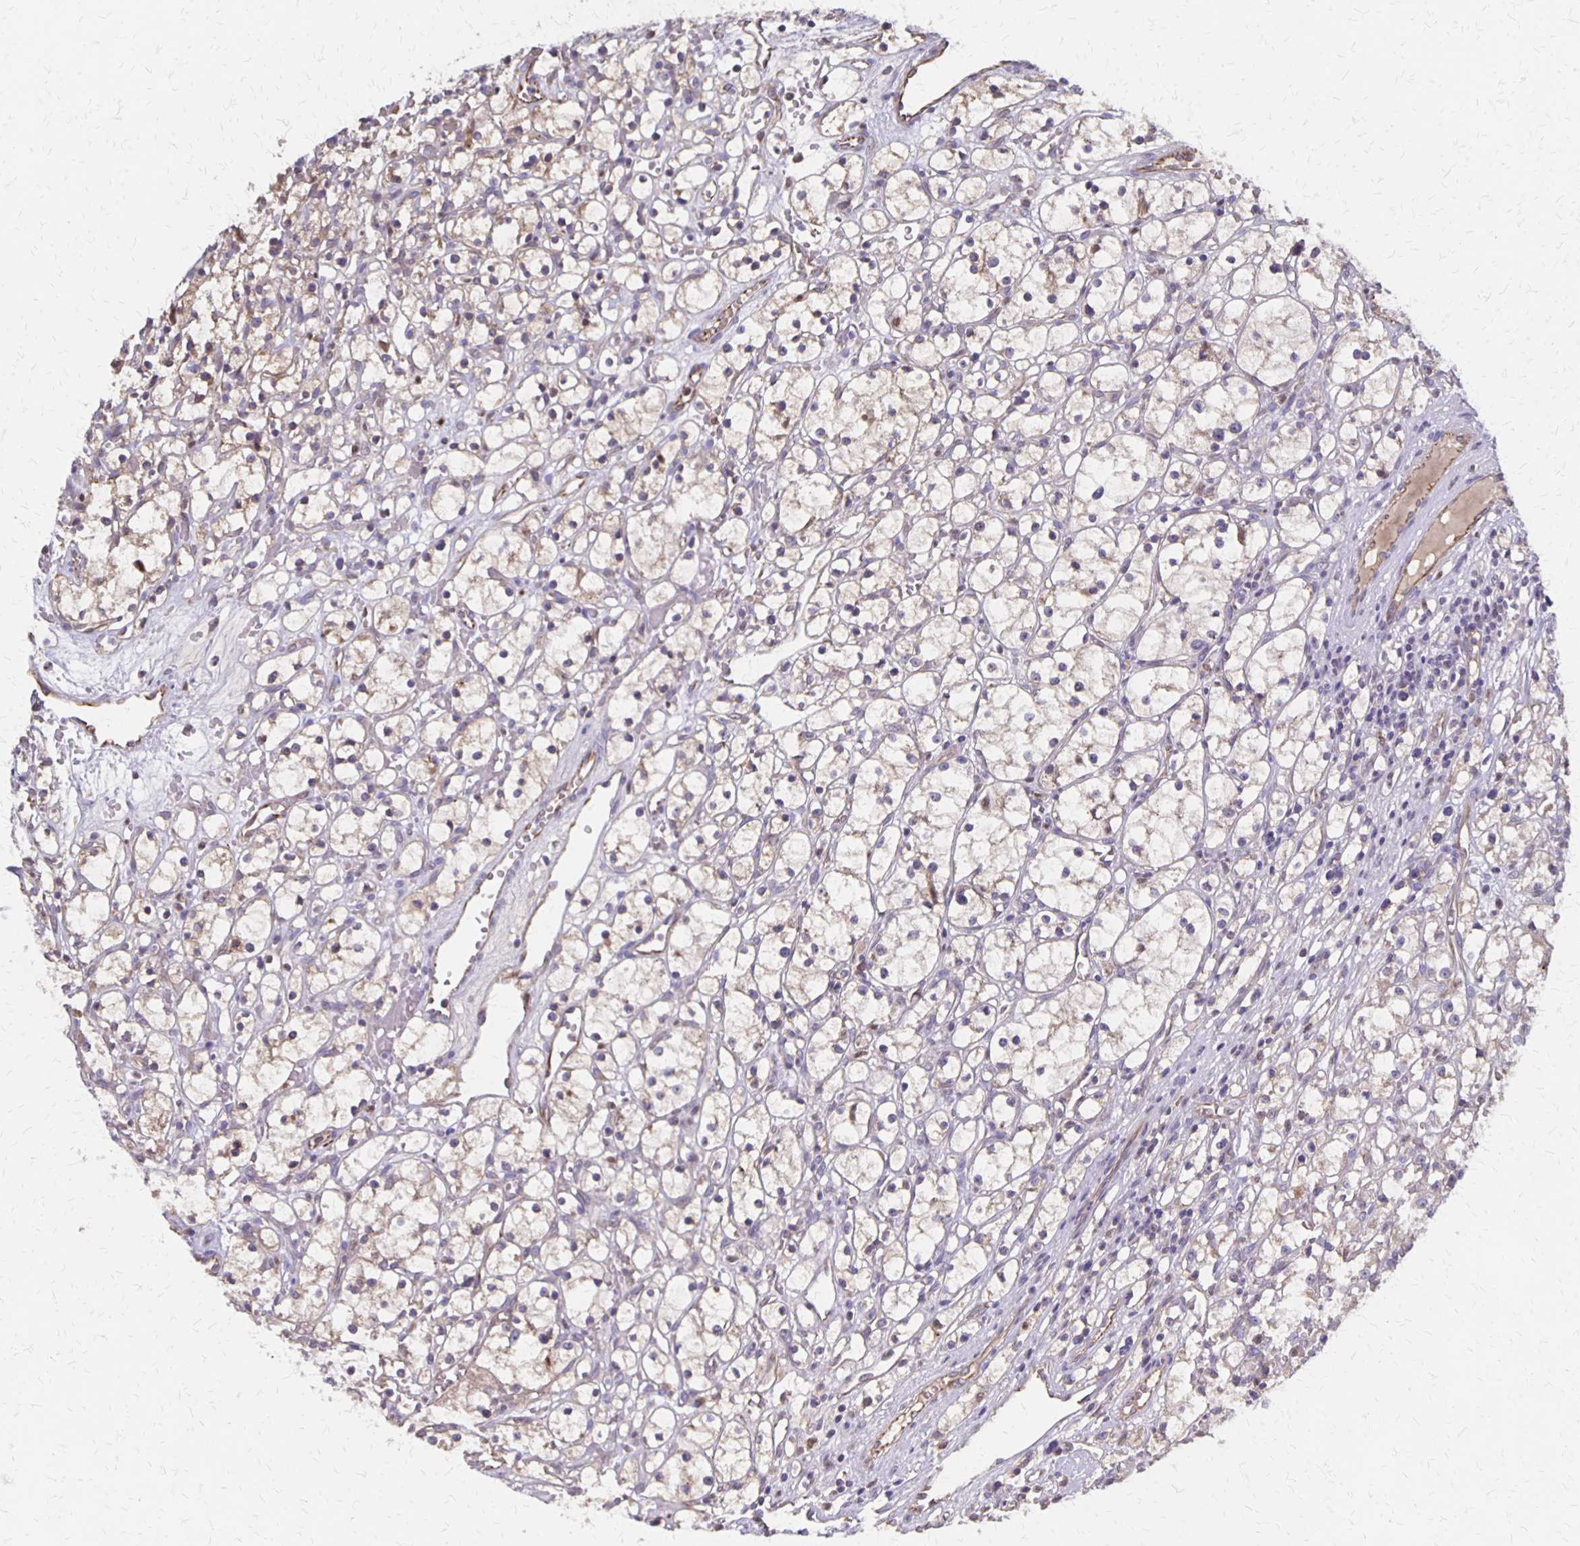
{"staining": {"intensity": "weak", "quantity": "<25%", "location": "cytoplasmic/membranous"}, "tissue": "renal cancer", "cell_type": "Tumor cells", "image_type": "cancer", "snomed": [{"axis": "morphology", "description": "Adenocarcinoma, NOS"}, {"axis": "topography", "description": "Kidney"}], "caption": "Immunohistochemical staining of human renal cancer (adenocarcinoma) exhibits no significant expression in tumor cells.", "gene": "NOG", "patient": {"sex": "female", "age": 59}}